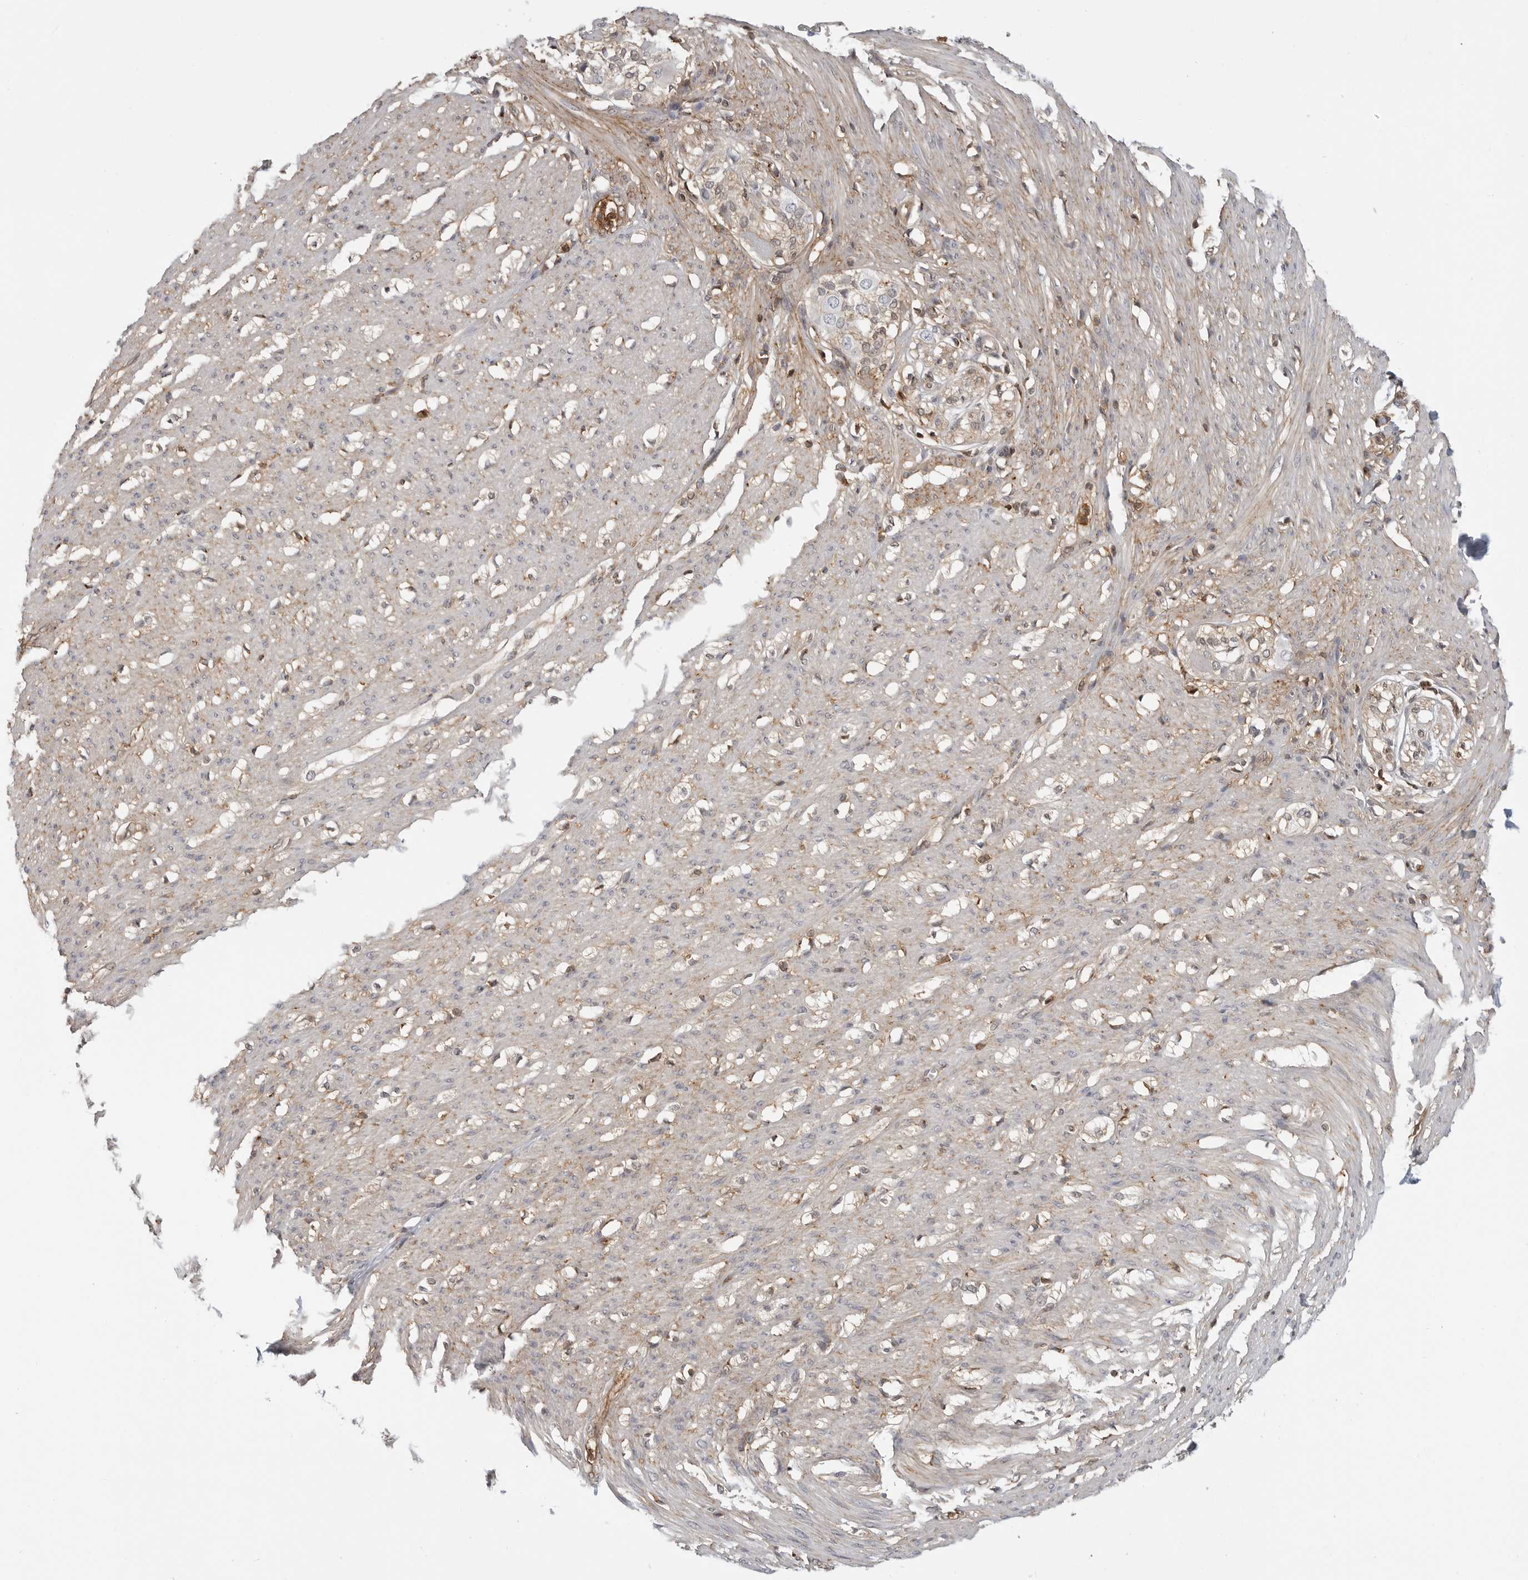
{"staining": {"intensity": "weak", "quantity": "25%-75%", "location": "cytoplasmic/membranous,nuclear"}, "tissue": "smooth muscle", "cell_type": "Smooth muscle cells", "image_type": "normal", "snomed": [{"axis": "morphology", "description": "Normal tissue, NOS"}, {"axis": "morphology", "description": "Adenocarcinoma, NOS"}, {"axis": "topography", "description": "Colon"}, {"axis": "topography", "description": "Peripheral nerve tissue"}], "caption": "Immunohistochemical staining of normal smooth muscle exhibits 25%-75% levels of weak cytoplasmic/membranous,nuclear protein expression in about 25%-75% of smooth muscle cells. (DAB IHC, brown staining for protein, blue staining for nuclei).", "gene": "ANXA11", "patient": {"sex": "male", "age": 14}}